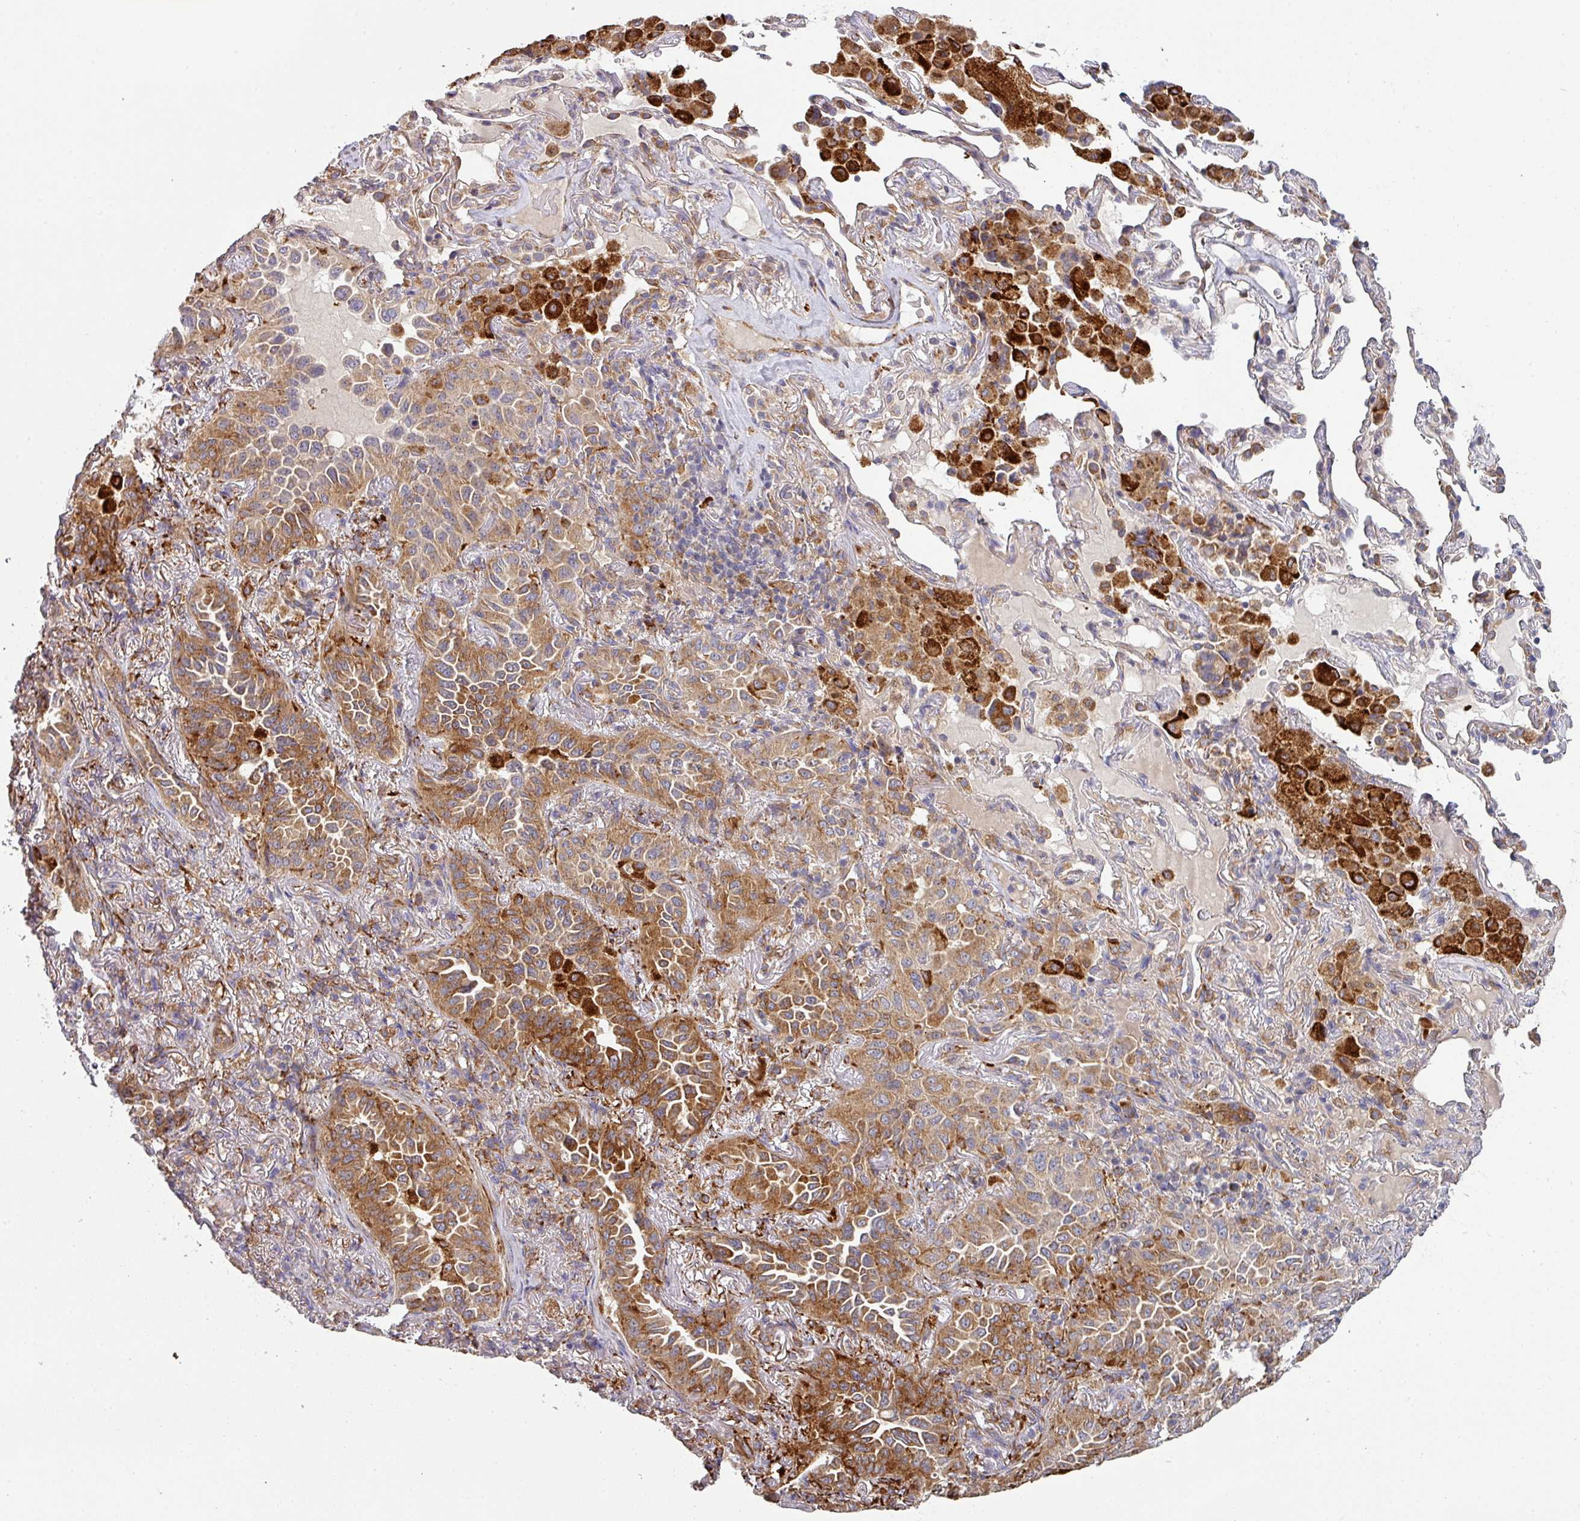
{"staining": {"intensity": "moderate", "quantity": ">75%", "location": "cytoplasmic/membranous"}, "tissue": "lung cancer", "cell_type": "Tumor cells", "image_type": "cancer", "snomed": [{"axis": "morphology", "description": "Adenocarcinoma, NOS"}, {"axis": "topography", "description": "Lung"}], "caption": "A medium amount of moderate cytoplasmic/membranous expression is appreciated in about >75% of tumor cells in lung cancer tissue.", "gene": "ZNF268", "patient": {"sex": "female", "age": 69}}